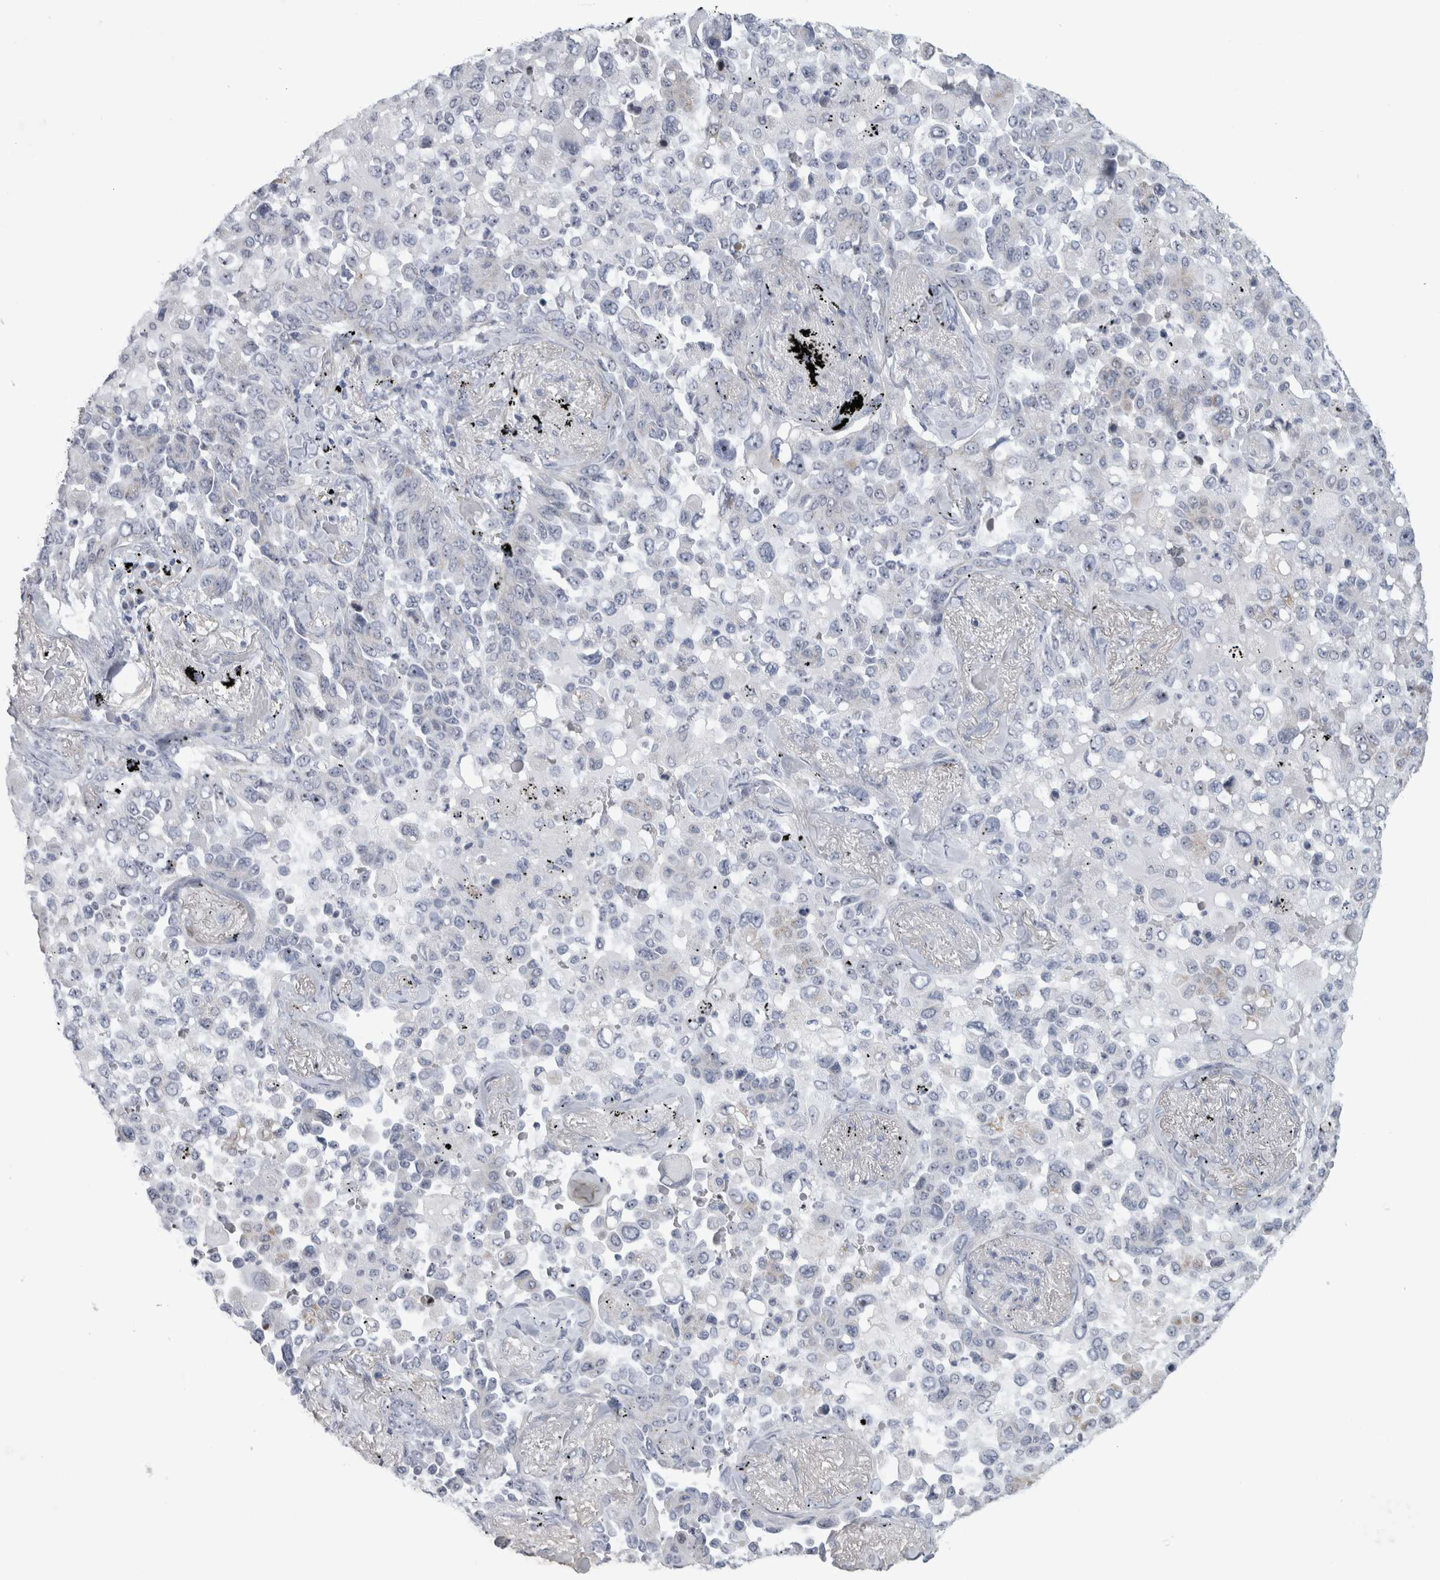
{"staining": {"intensity": "negative", "quantity": "none", "location": "none"}, "tissue": "lung cancer", "cell_type": "Tumor cells", "image_type": "cancer", "snomed": [{"axis": "morphology", "description": "Adenocarcinoma, NOS"}, {"axis": "topography", "description": "Lung"}], "caption": "DAB immunohistochemical staining of lung adenocarcinoma shows no significant positivity in tumor cells.", "gene": "FXYD7", "patient": {"sex": "female", "age": 67}}